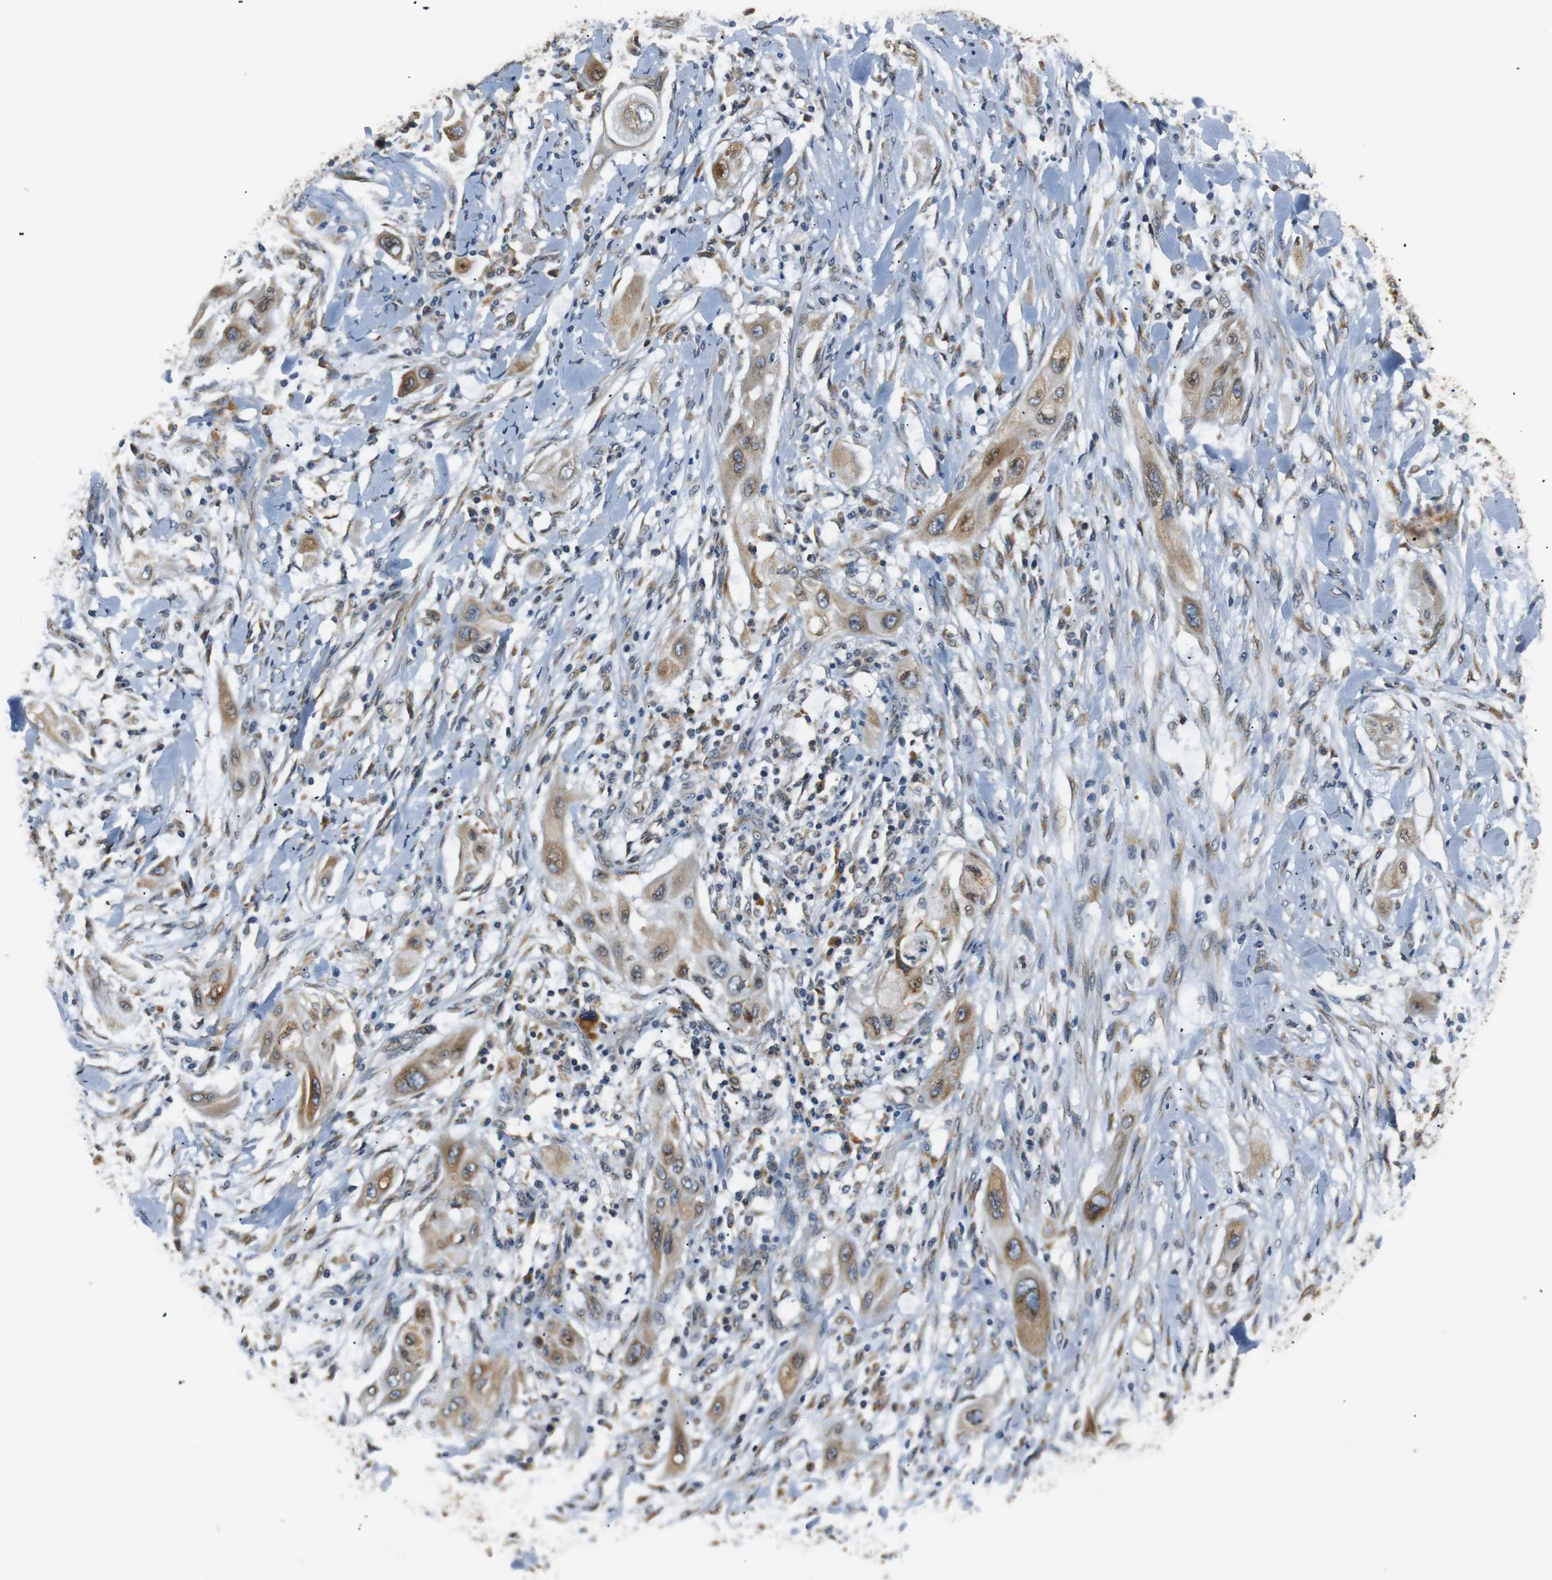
{"staining": {"intensity": "weak", "quantity": ">75%", "location": "cytoplasmic/membranous"}, "tissue": "lung cancer", "cell_type": "Tumor cells", "image_type": "cancer", "snomed": [{"axis": "morphology", "description": "Squamous cell carcinoma, NOS"}, {"axis": "topography", "description": "Lung"}], "caption": "Lung cancer stained for a protein reveals weak cytoplasmic/membranous positivity in tumor cells.", "gene": "TMED2", "patient": {"sex": "female", "age": 47}}